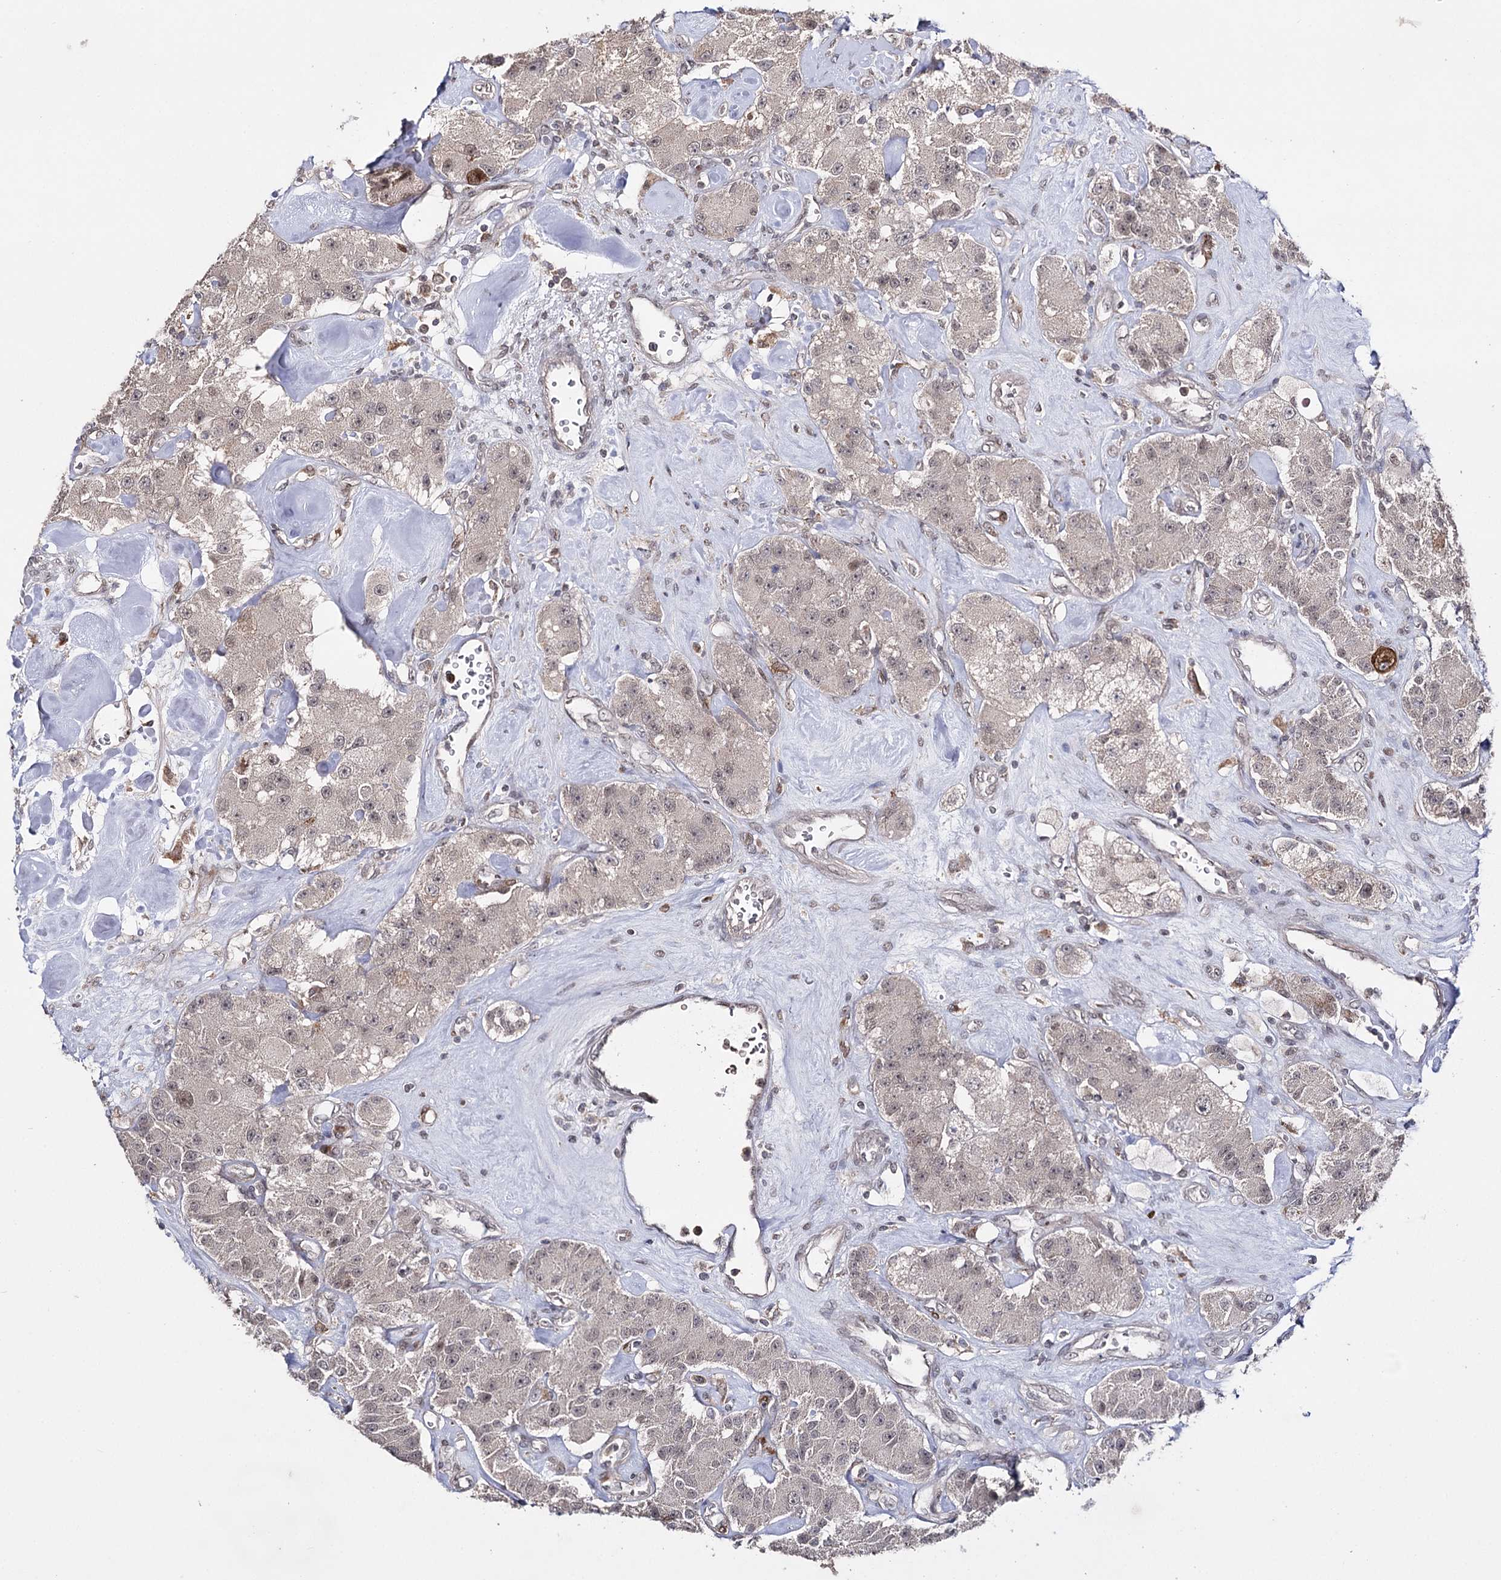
{"staining": {"intensity": "negative", "quantity": "none", "location": "none"}, "tissue": "carcinoid", "cell_type": "Tumor cells", "image_type": "cancer", "snomed": [{"axis": "morphology", "description": "Carcinoid, malignant, NOS"}, {"axis": "topography", "description": "Pancreas"}], "caption": "The histopathology image shows no staining of tumor cells in carcinoid (malignant).", "gene": "HSD11B2", "patient": {"sex": "male", "age": 41}}